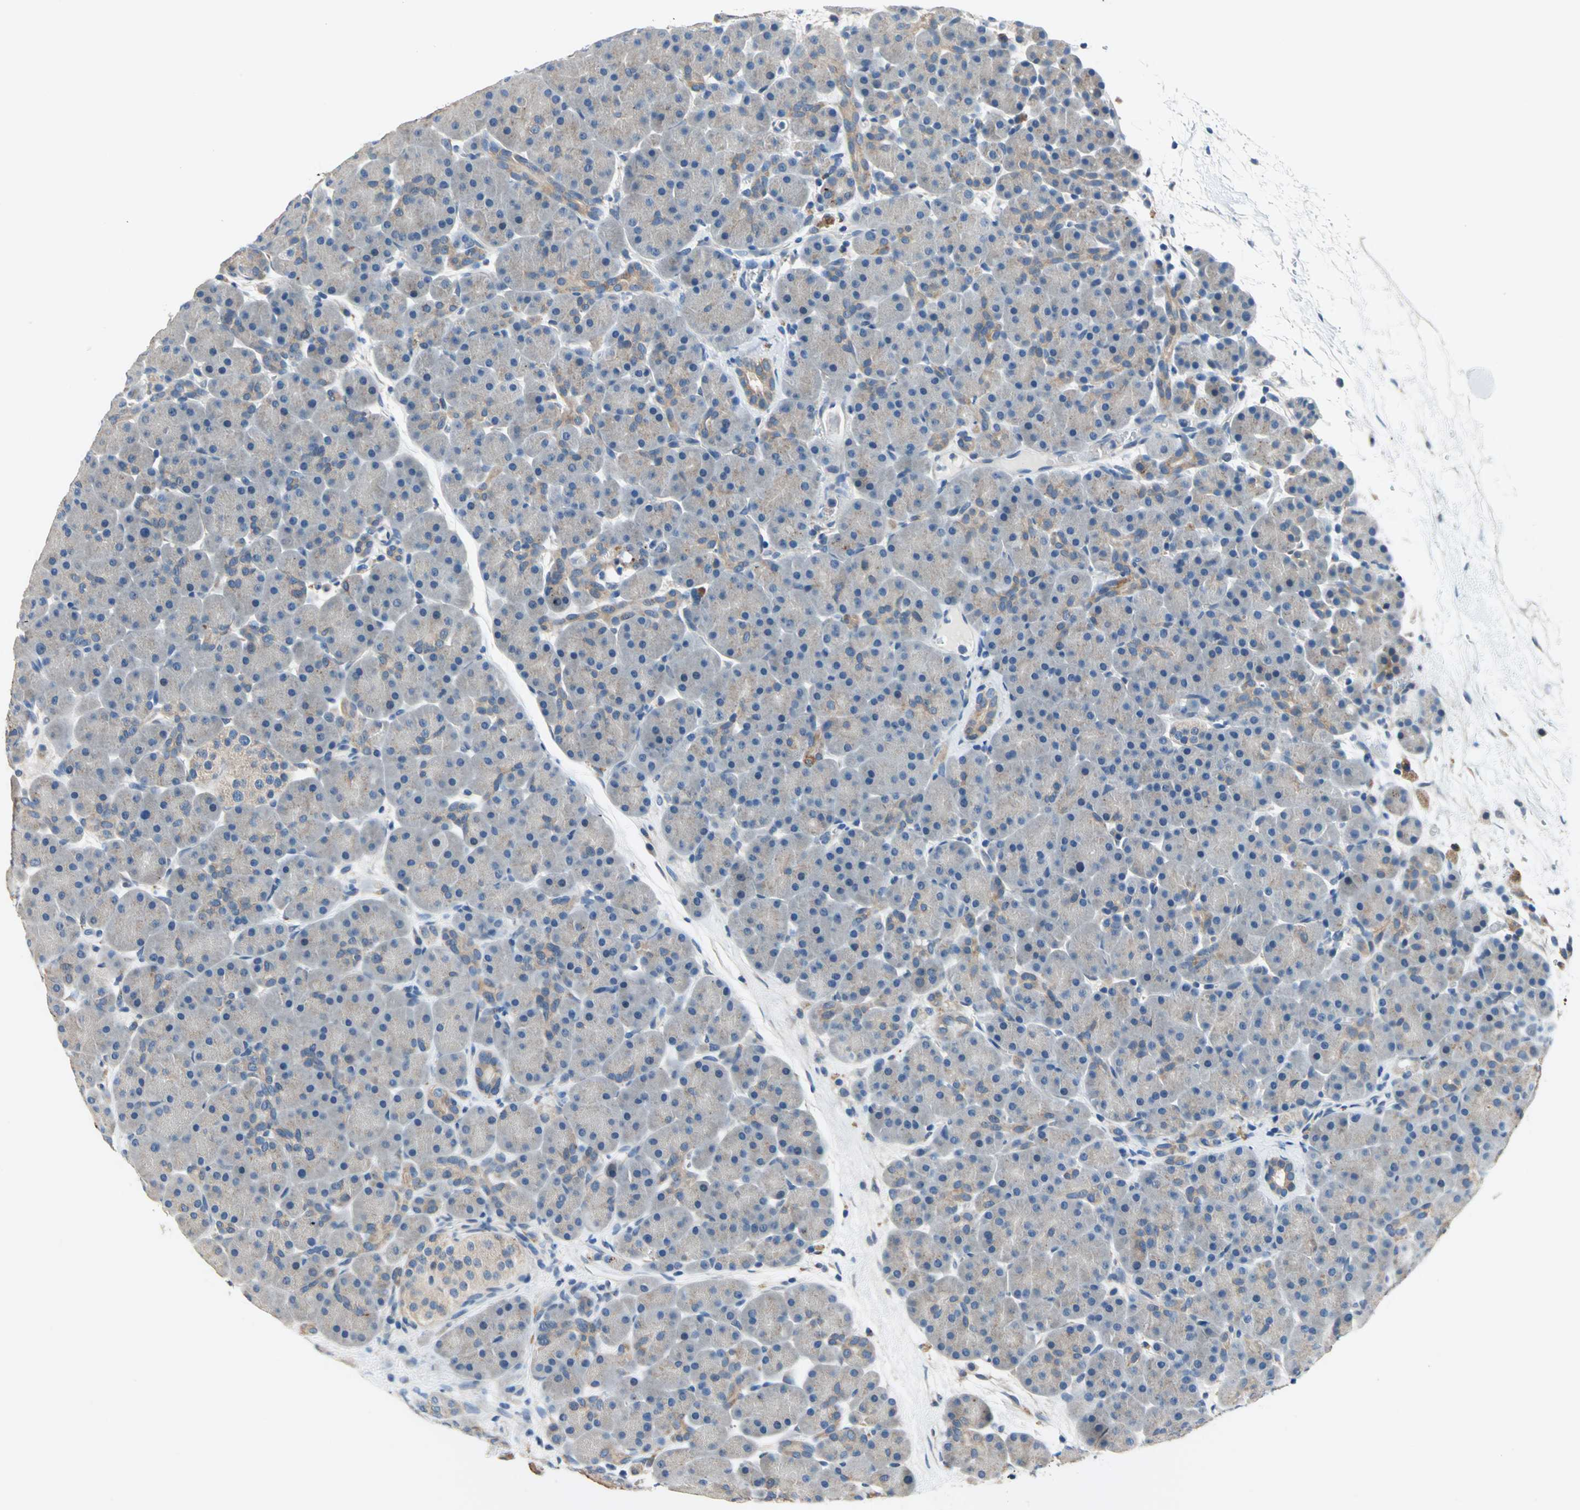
{"staining": {"intensity": "weak", "quantity": ">75%", "location": "cytoplasmic/membranous"}, "tissue": "pancreas", "cell_type": "Exocrine glandular cells", "image_type": "normal", "snomed": [{"axis": "morphology", "description": "Normal tissue, NOS"}, {"axis": "topography", "description": "Pancreas"}], "caption": "Exocrine glandular cells demonstrate low levels of weak cytoplasmic/membranous staining in approximately >75% of cells in unremarkable pancreas.", "gene": "RASD2", "patient": {"sex": "male", "age": 66}}